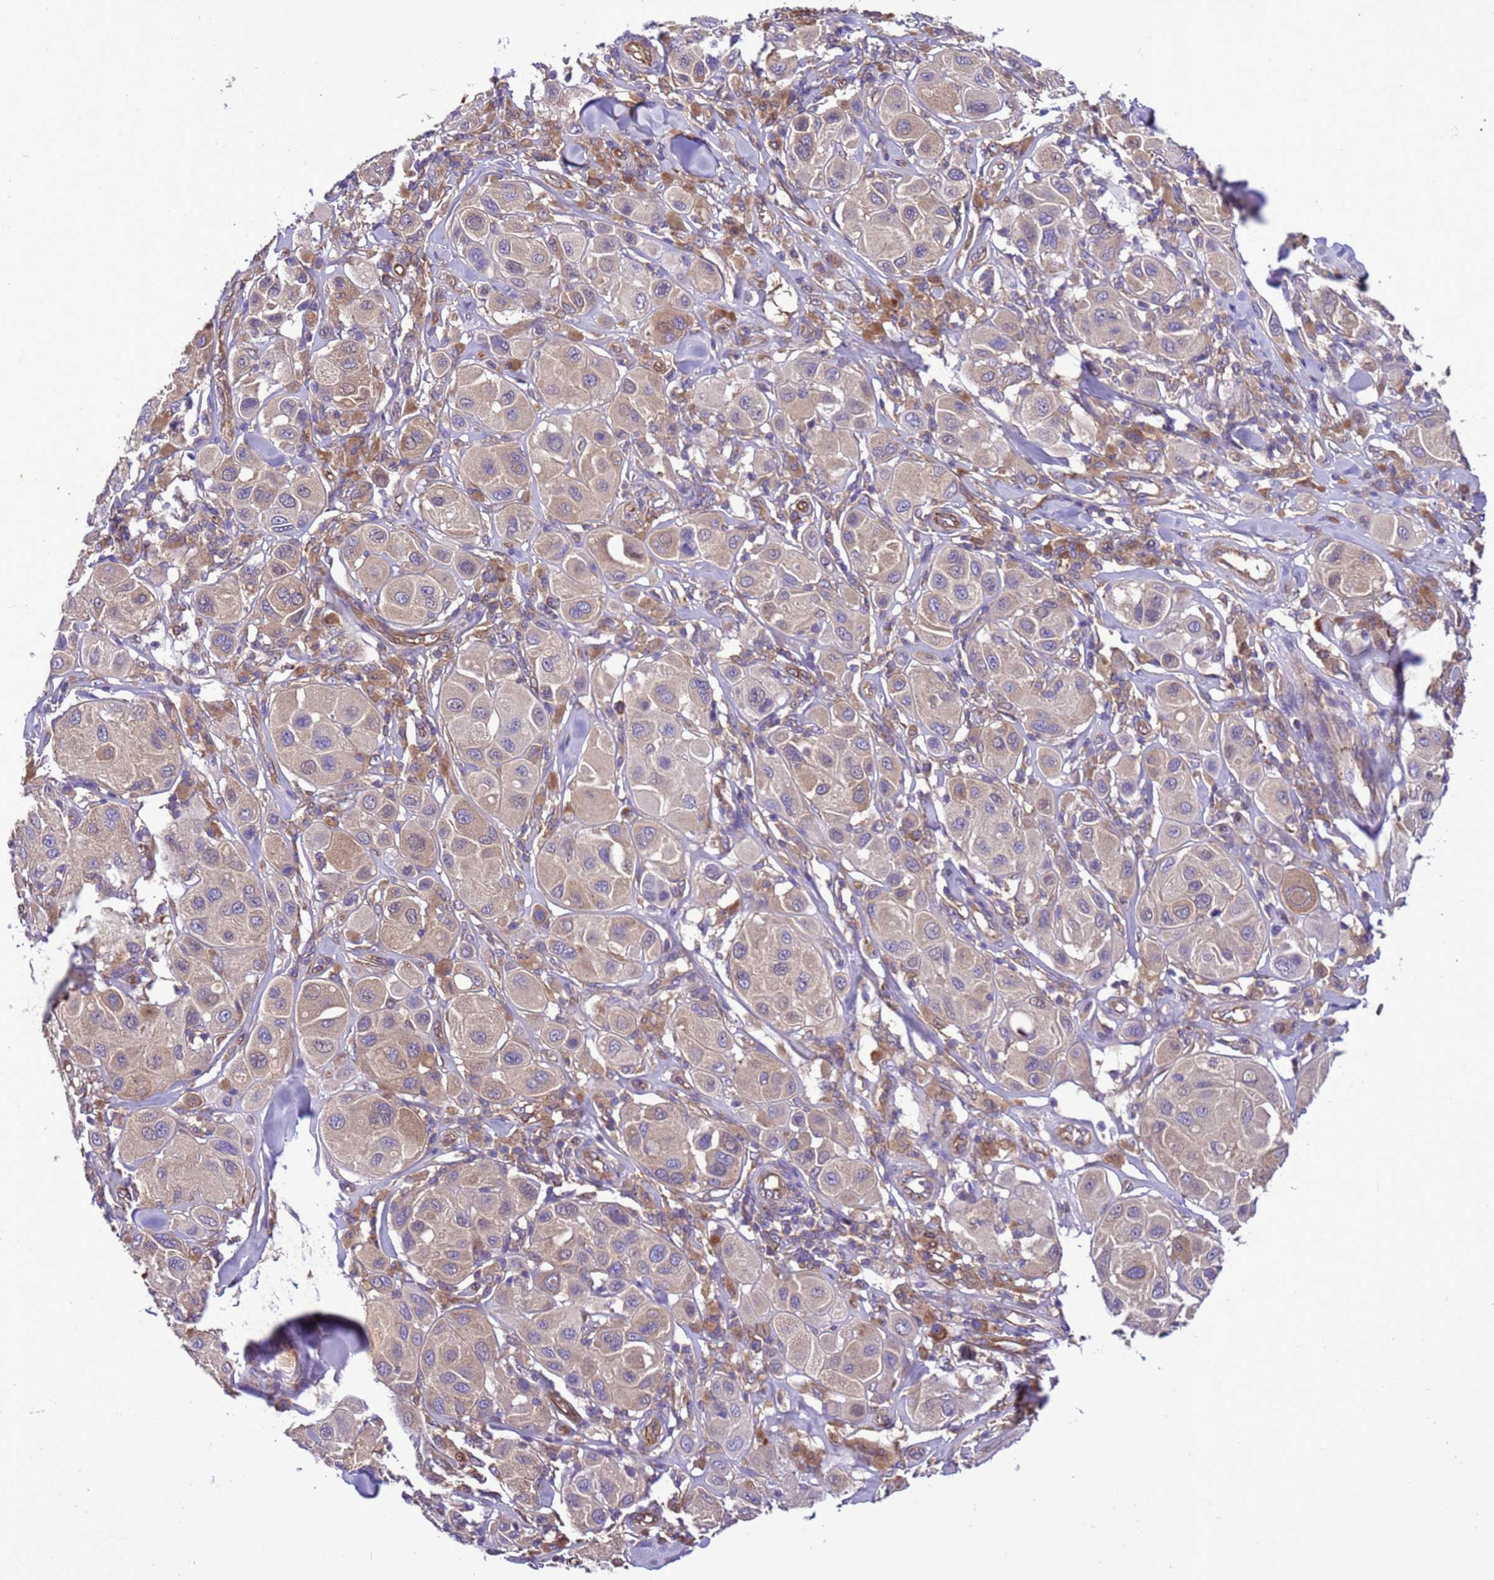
{"staining": {"intensity": "weak", "quantity": "<25%", "location": "cytoplasmic/membranous"}, "tissue": "melanoma", "cell_type": "Tumor cells", "image_type": "cancer", "snomed": [{"axis": "morphology", "description": "Malignant melanoma, Metastatic site"}, {"axis": "topography", "description": "Skin"}], "caption": "Tumor cells show no significant protein positivity in melanoma.", "gene": "RABEP2", "patient": {"sex": "male", "age": 41}}